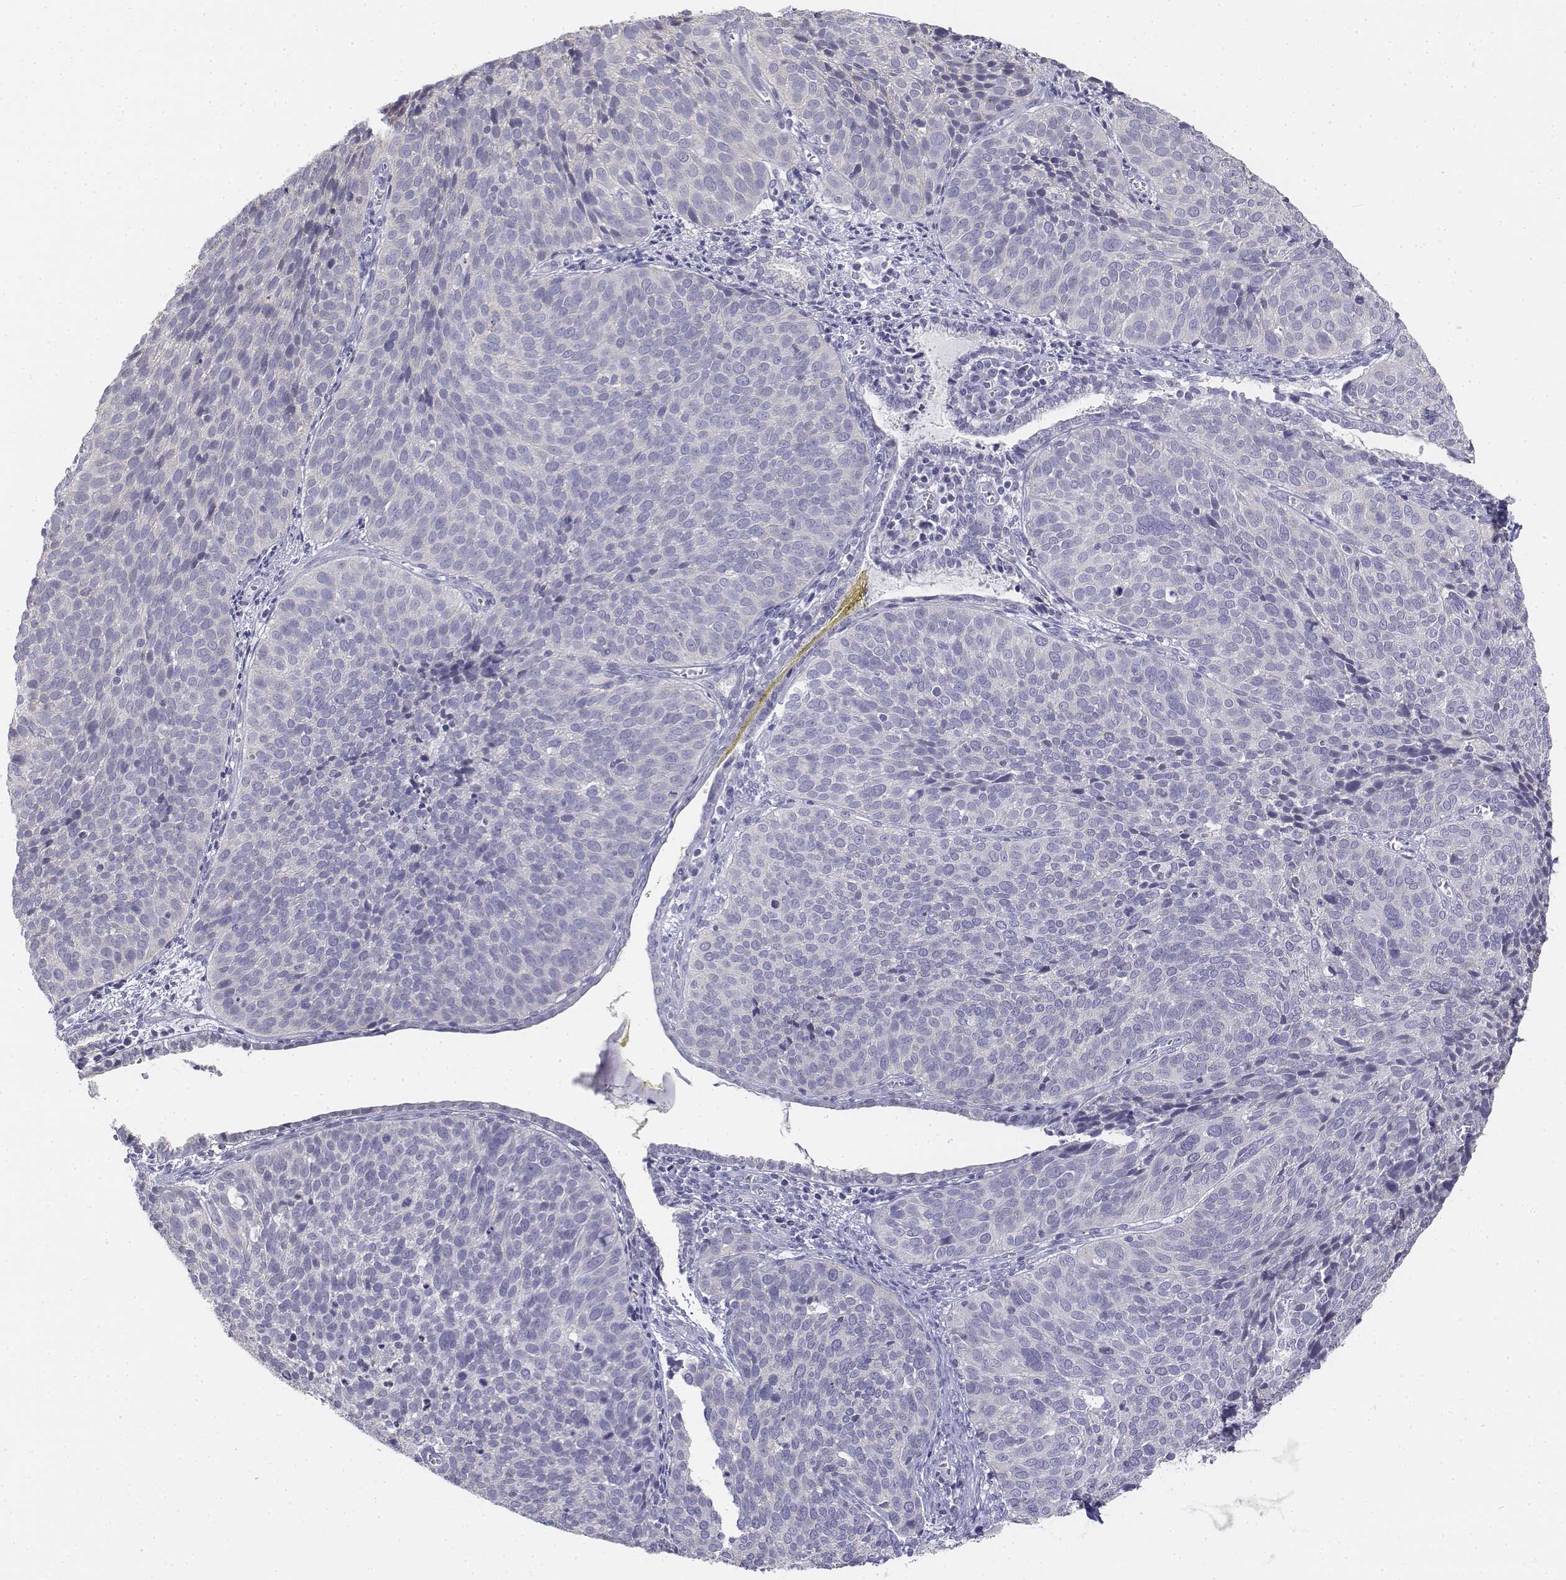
{"staining": {"intensity": "negative", "quantity": "none", "location": "none"}, "tissue": "cervical cancer", "cell_type": "Tumor cells", "image_type": "cancer", "snomed": [{"axis": "morphology", "description": "Squamous cell carcinoma, NOS"}, {"axis": "topography", "description": "Cervix"}], "caption": "Tumor cells are negative for brown protein staining in cervical cancer (squamous cell carcinoma).", "gene": "LGSN", "patient": {"sex": "female", "age": 39}}